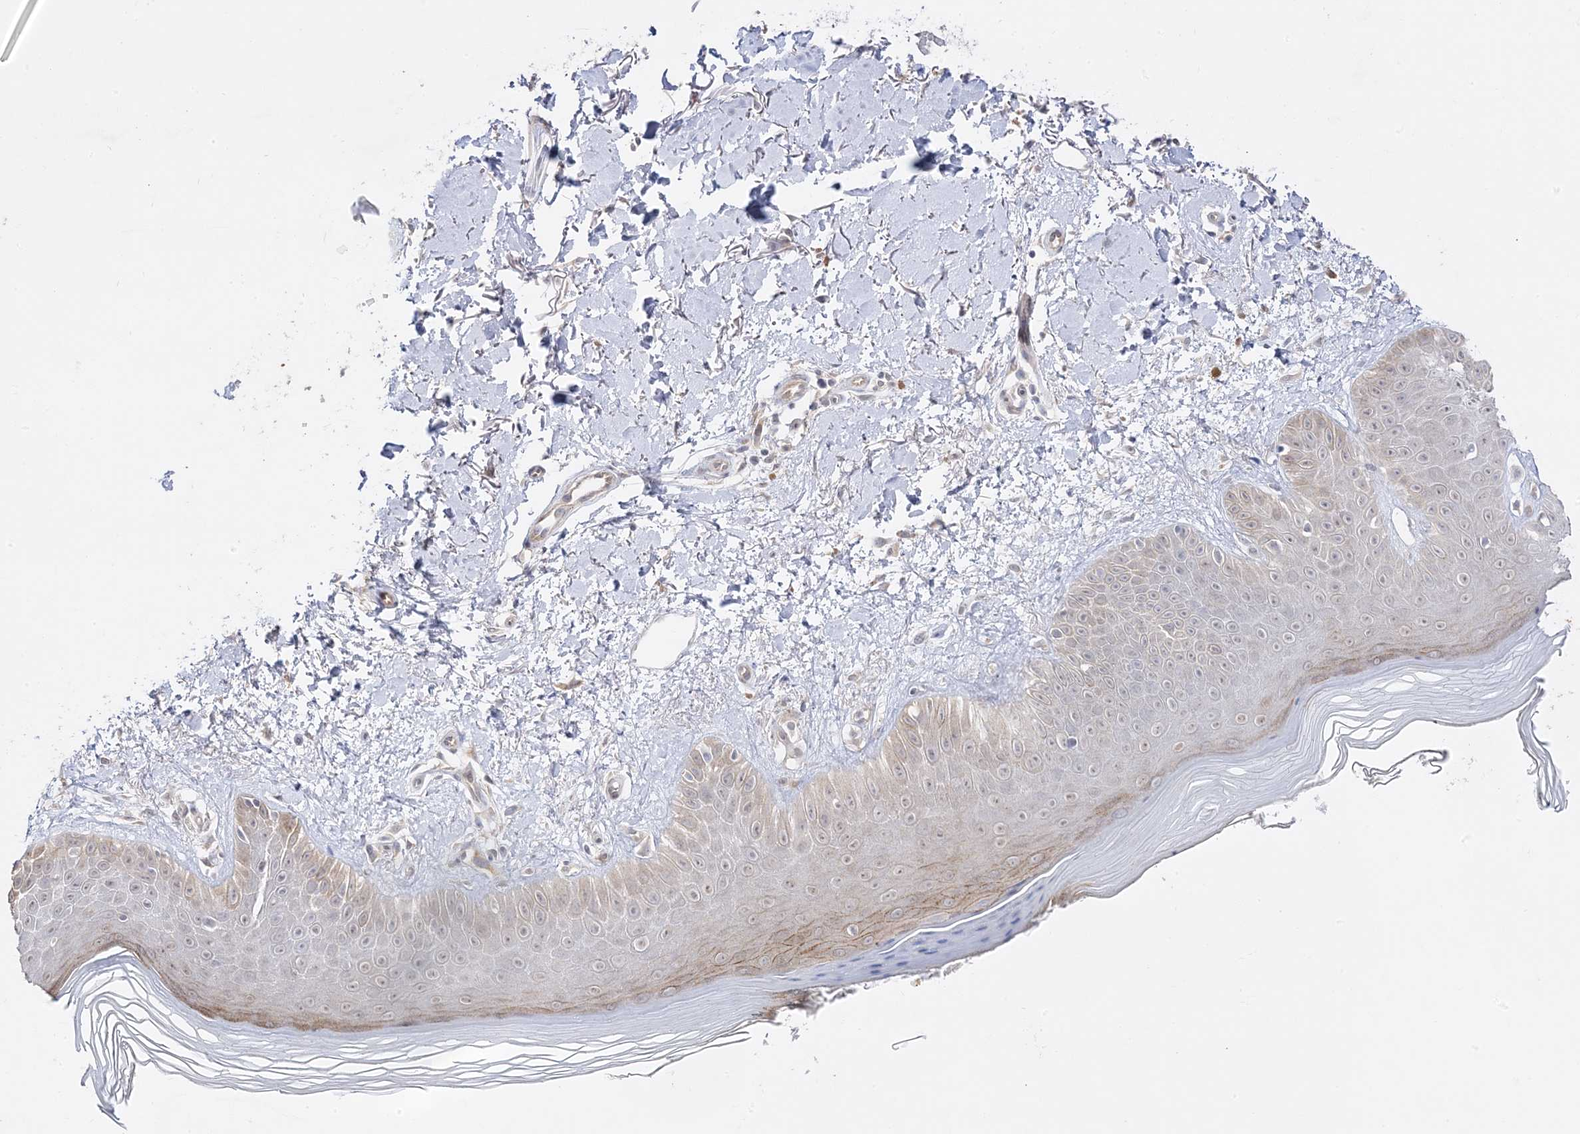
{"staining": {"intensity": "weak", "quantity": "<25%", "location": "cytoplasmic/membranous"}, "tissue": "skin", "cell_type": "Fibroblasts", "image_type": "normal", "snomed": [{"axis": "morphology", "description": "Normal tissue, NOS"}, {"axis": "topography", "description": "Skin"}], "caption": "An image of human skin is negative for staining in fibroblasts. The staining is performed using DAB (3,3'-diaminobenzidine) brown chromogen with nuclei counter-stained in using hematoxylin.", "gene": "C2CD2", "patient": {"sex": "female", "age": 64}}